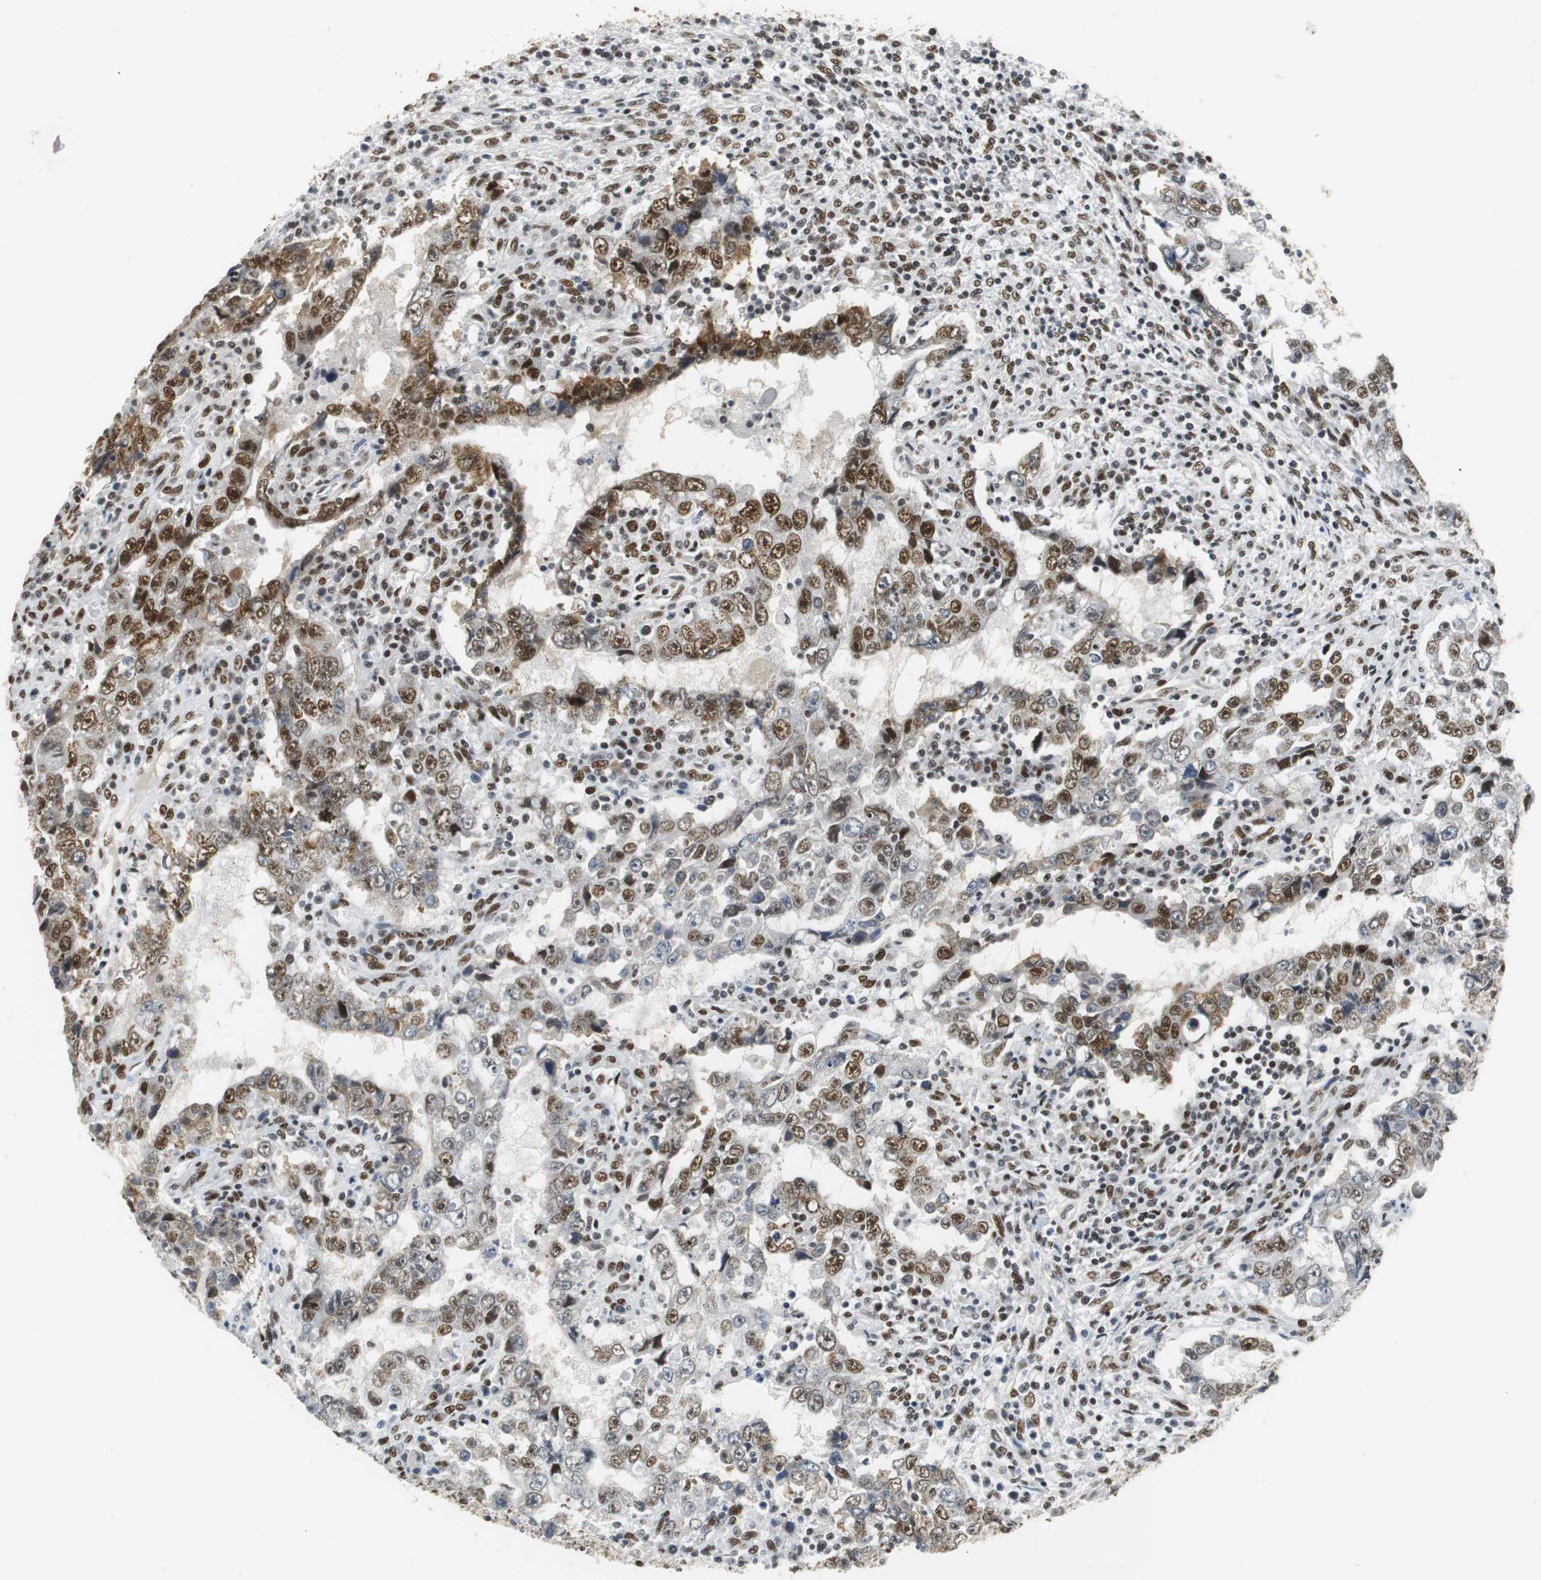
{"staining": {"intensity": "strong", "quantity": ">75%", "location": "cytoplasmic/membranous,nuclear"}, "tissue": "testis cancer", "cell_type": "Tumor cells", "image_type": "cancer", "snomed": [{"axis": "morphology", "description": "Carcinoma, Embryonal, NOS"}, {"axis": "topography", "description": "Testis"}], "caption": "A high amount of strong cytoplasmic/membranous and nuclear positivity is appreciated in approximately >75% of tumor cells in testis cancer (embryonal carcinoma) tissue.", "gene": "PRKDC", "patient": {"sex": "male", "age": 26}}